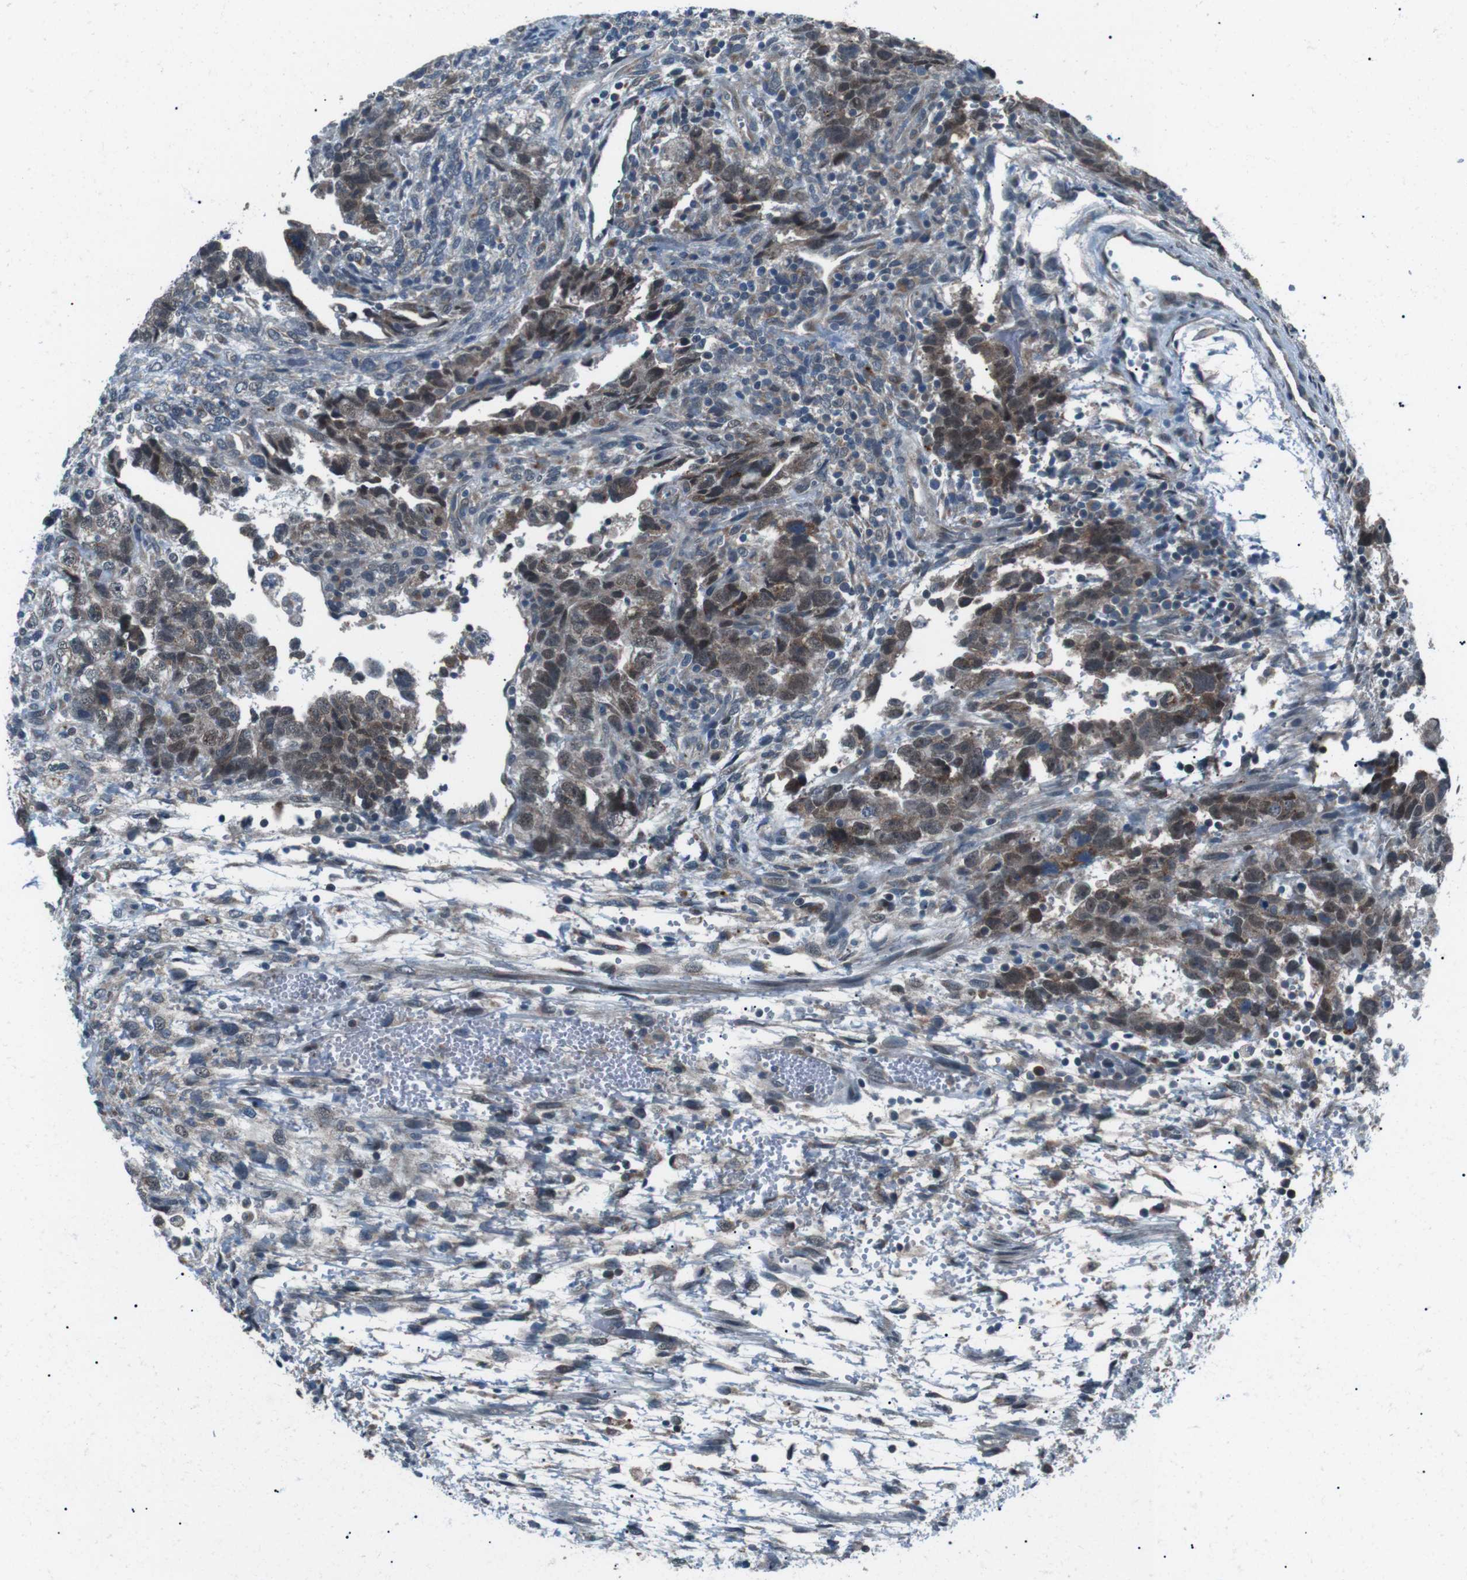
{"staining": {"intensity": "weak", "quantity": ">75%", "location": "cytoplasmic/membranous,nuclear"}, "tissue": "testis cancer", "cell_type": "Tumor cells", "image_type": "cancer", "snomed": [{"axis": "morphology", "description": "Carcinoma, Embryonal, NOS"}, {"axis": "topography", "description": "Testis"}], "caption": "High-magnification brightfield microscopy of testis cancer (embryonal carcinoma) stained with DAB (3,3'-diaminobenzidine) (brown) and counterstained with hematoxylin (blue). tumor cells exhibit weak cytoplasmic/membranous and nuclear positivity is seen in about>75% of cells.", "gene": "LRIG2", "patient": {"sex": "male", "age": 36}}